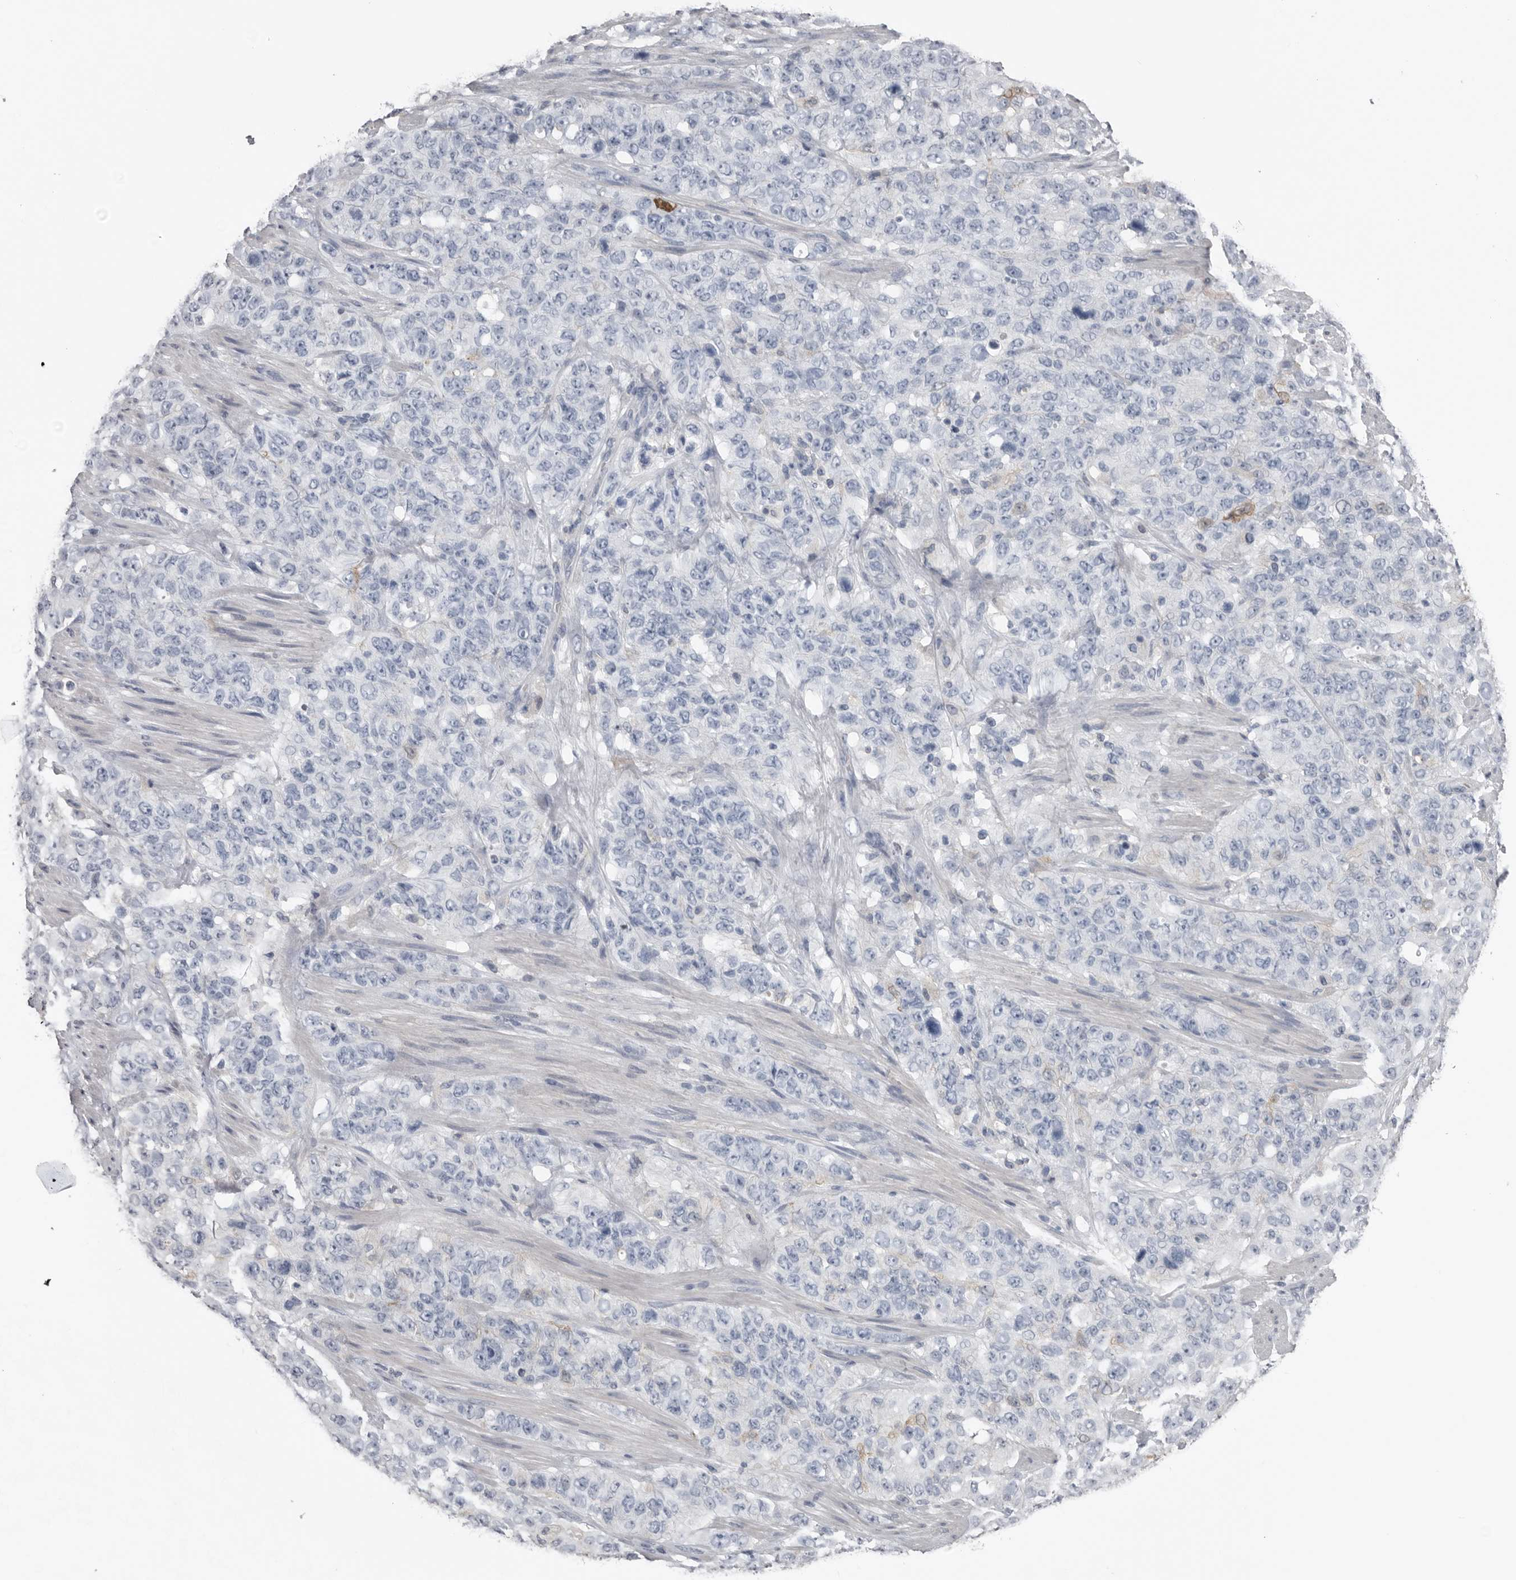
{"staining": {"intensity": "negative", "quantity": "none", "location": "none"}, "tissue": "stomach cancer", "cell_type": "Tumor cells", "image_type": "cancer", "snomed": [{"axis": "morphology", "description": "Adenocarcinoma, NOS"}, {"axis": "topography", "description": "Stomach"}], "caption": "Stomach cancer (adenocarcinoma) stained for a protein using immunohistochemistry reveals no expression tumor cells.", "gene": "FABP7", "patient": {"sex": "male", "age": 48}}